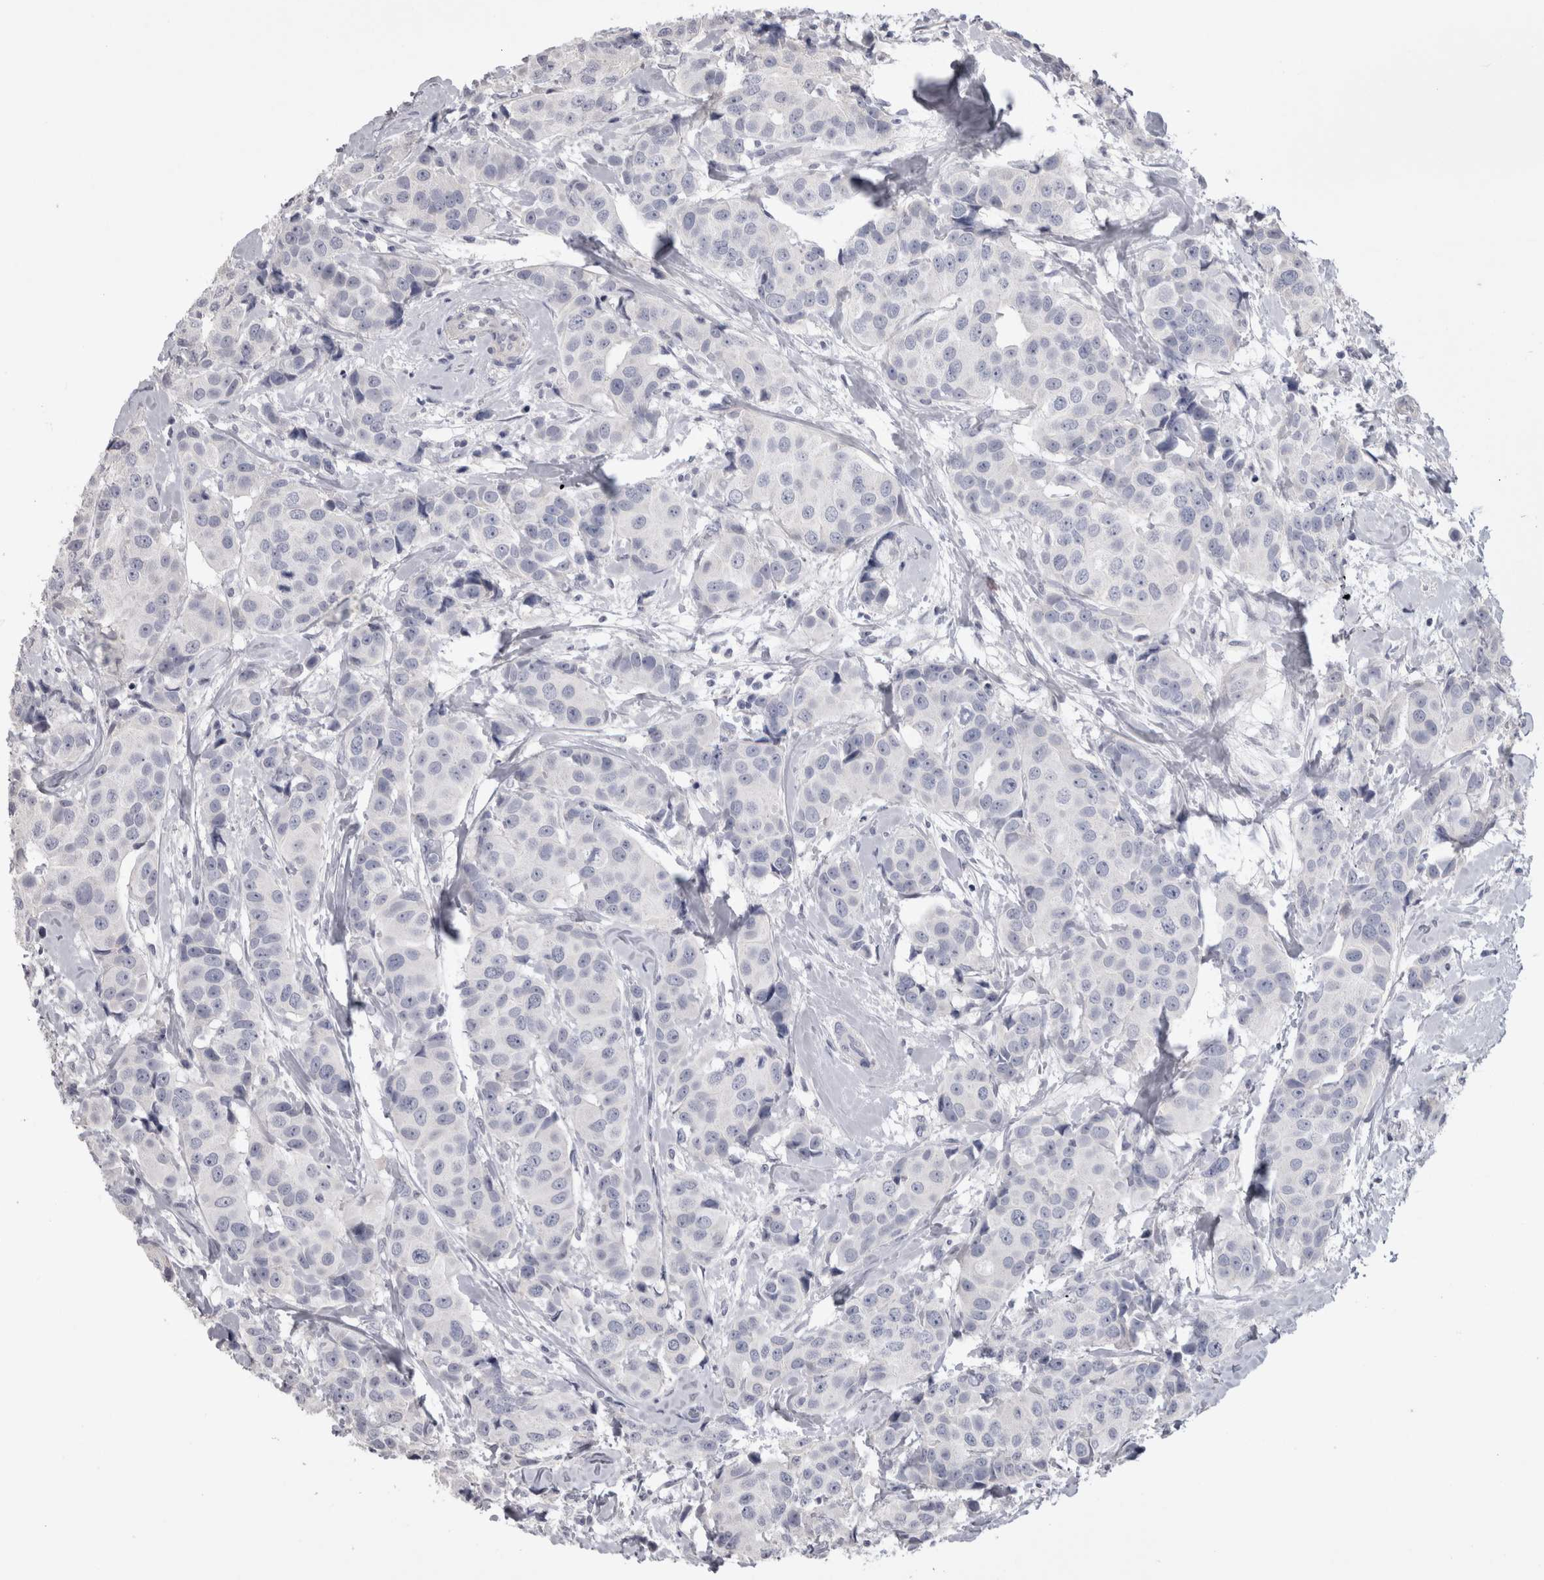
{"staining": {"intensity": "negative", "quantity": "none", "location": "none"}, "tissue": "breast cancer", "cell_type": "Tumor cells", "image_type": "cancer", "snomed": [{"axis": "morphology", "description": "Normal tissue, NOS"}, {"axis": "morphology", "description": "Duct carcinoma"}, {"axis": "topography", "description": "Breast"}], "caption": "This is an immunohistochemistry histopathology image of breast cancer. There is no staining in tumor cells.", "gene": "ADAM2", "patient": {"sex": "female", "age": 39}}